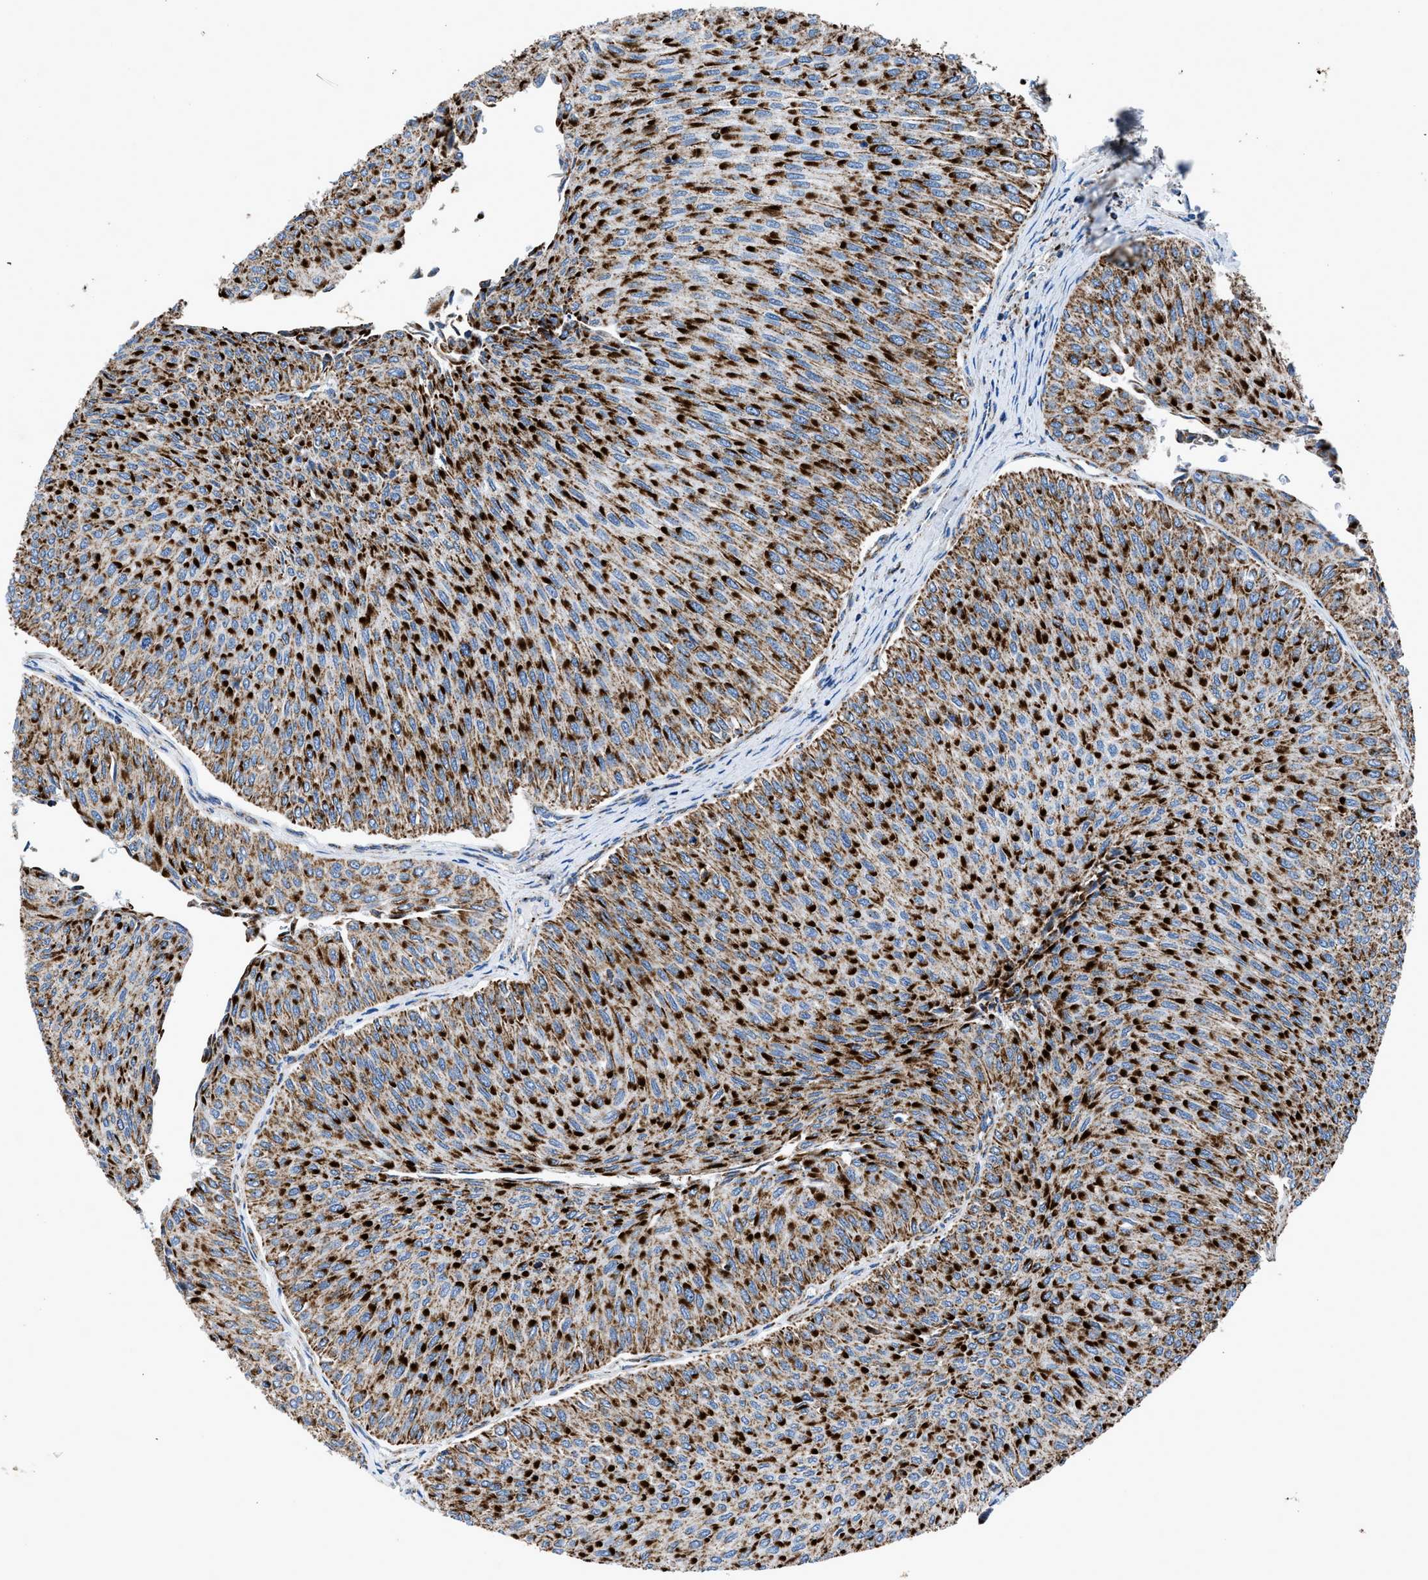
{"staining": {"intensity": "moderate", "quantity": ">75%", "location": "cytoplasmic/membranous"}, "tissue": "urothelial cancer", "cell_type": "Tumor cells", "image_type": "cancer", "snomed": [{"axis": "morphology", "description": "Urothelial carcinoma, Low grade"}, {"axis": "topography", "description": "Urinary bladder"}], "caption": "Tumor cells reveal medium levels of moderate cytoplasmic/membranous expression in approximately >75% of cells in human urothelial carcinoma (low-grade).", "gene": "ZDHHC3", "patient": {"sex": "male", "age": 78}}